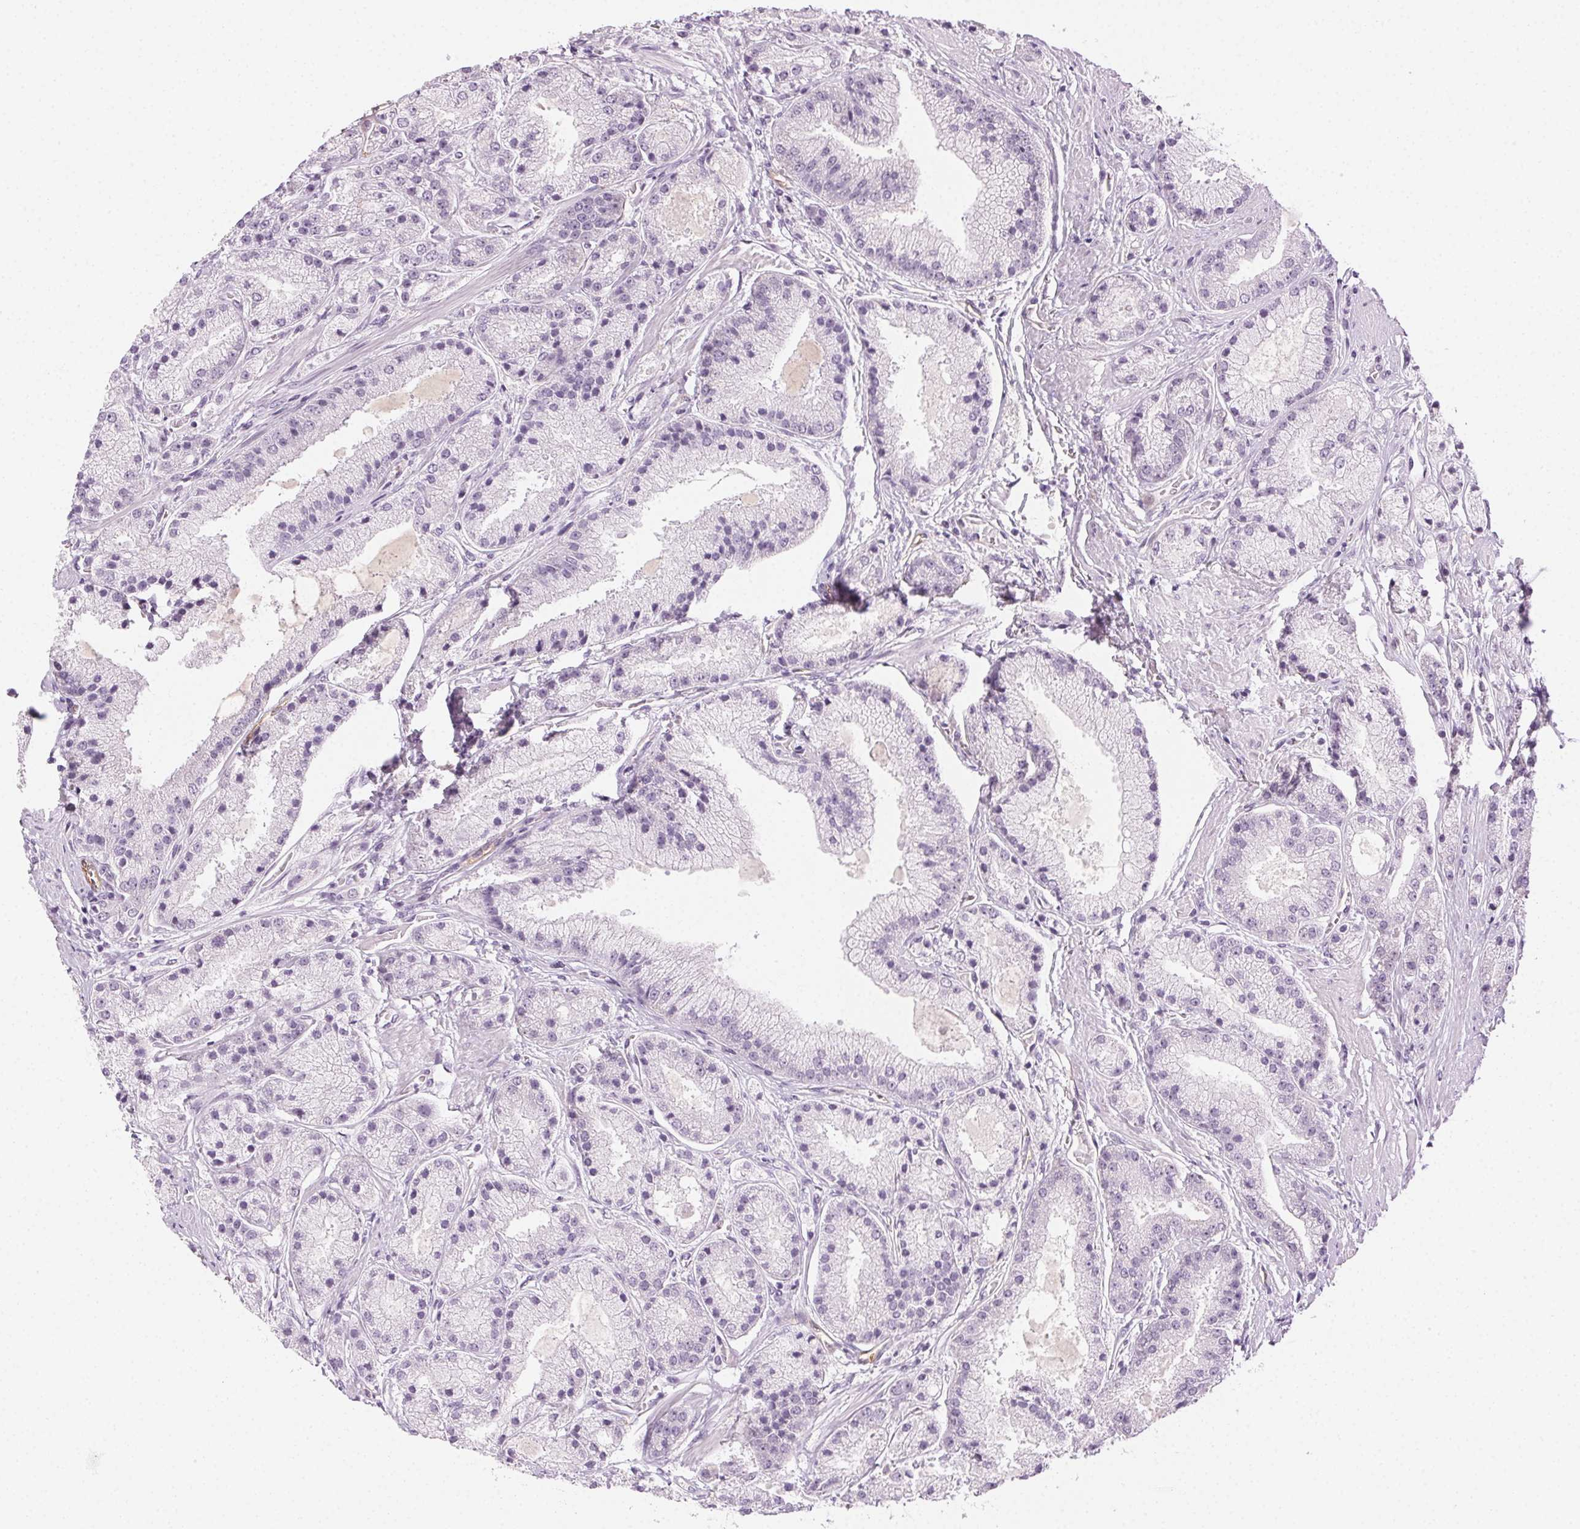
{"staining": {"intensity": "negative", "quantity": "none", "location": "none"}, "tissue": "prostate cancer", "cell_type": "Tumor cells", "image_type": "cancer", "snomed": [{"axis": "morphology", "description": "Adenocarcinoma, High grade"}, {"axis": "topography", "description": "Prostate"}], "caption": "Immunohistochemistry photomicrograph of neoplastic tissue: human prostate cancer stained with DAB (3,3'-diaminobenzidine) displays no significant protein expression in tumor cells. Brightfield microscopy of immunohistochemistry stained with DAB (brown) and hematoxylin (blue), captured at high magnification.", "gene": "AIF1L", "patient": {"sex": "male", "age": 67}}